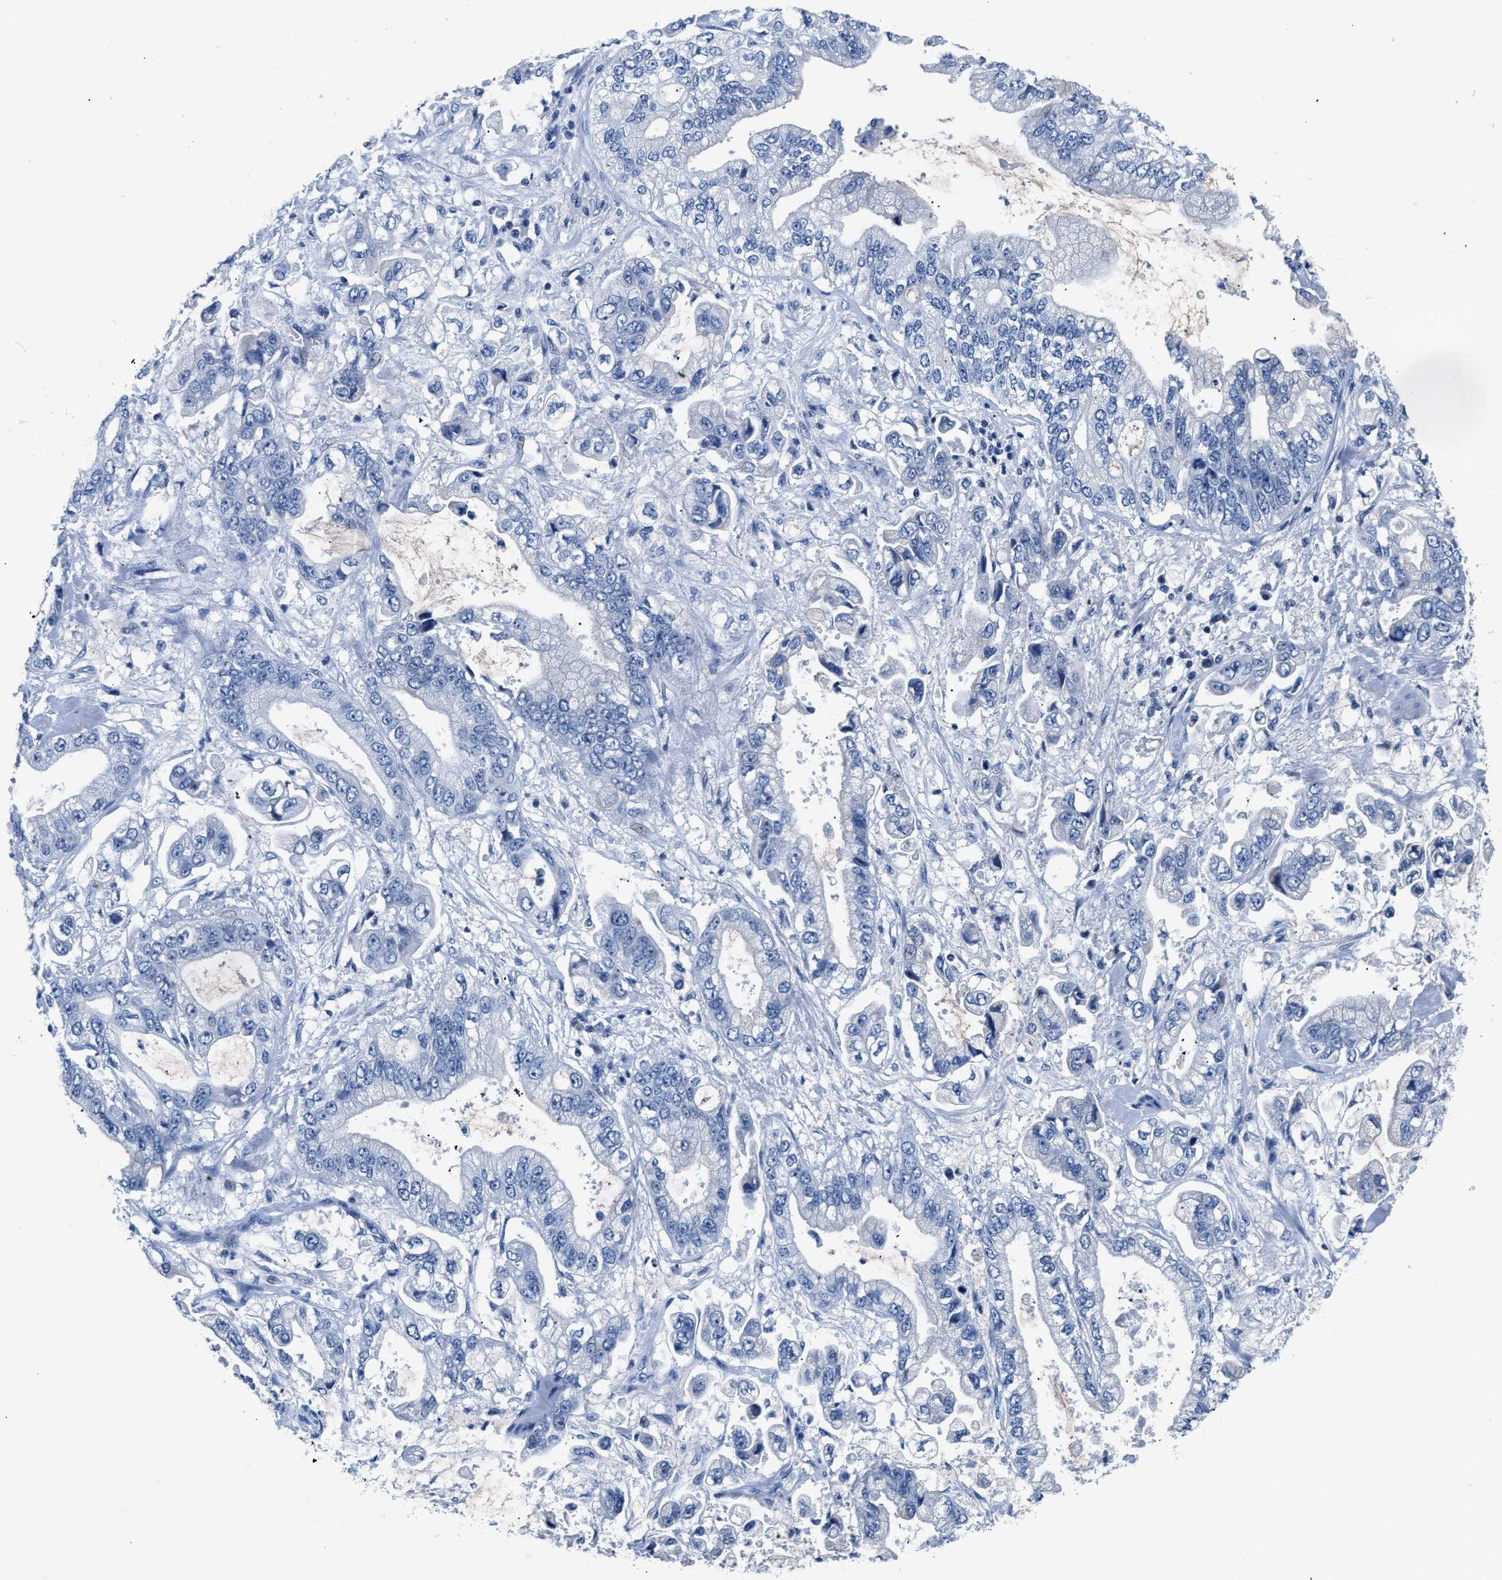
{"staining": {"intensity": "negative", "quantity": "none", "location": "none"}, "tissue": "stomach cancer", "cell_type": "Tumor cells", "image_type": "cancer", "snomed": [{"axis": "morphology", "description": "Normal tissue, NOS"}, {"axis": "morphology", "description": "Adenocarcinoma, NOS"}, {"axis": "topography", "description": "Stomach"}], "caption": "IHC of stomach cancer (adenocarcinoma) reveals no staining in tumor cells.", "gene": "PCK2", "patient": {"sex": "male", "age": 62}}